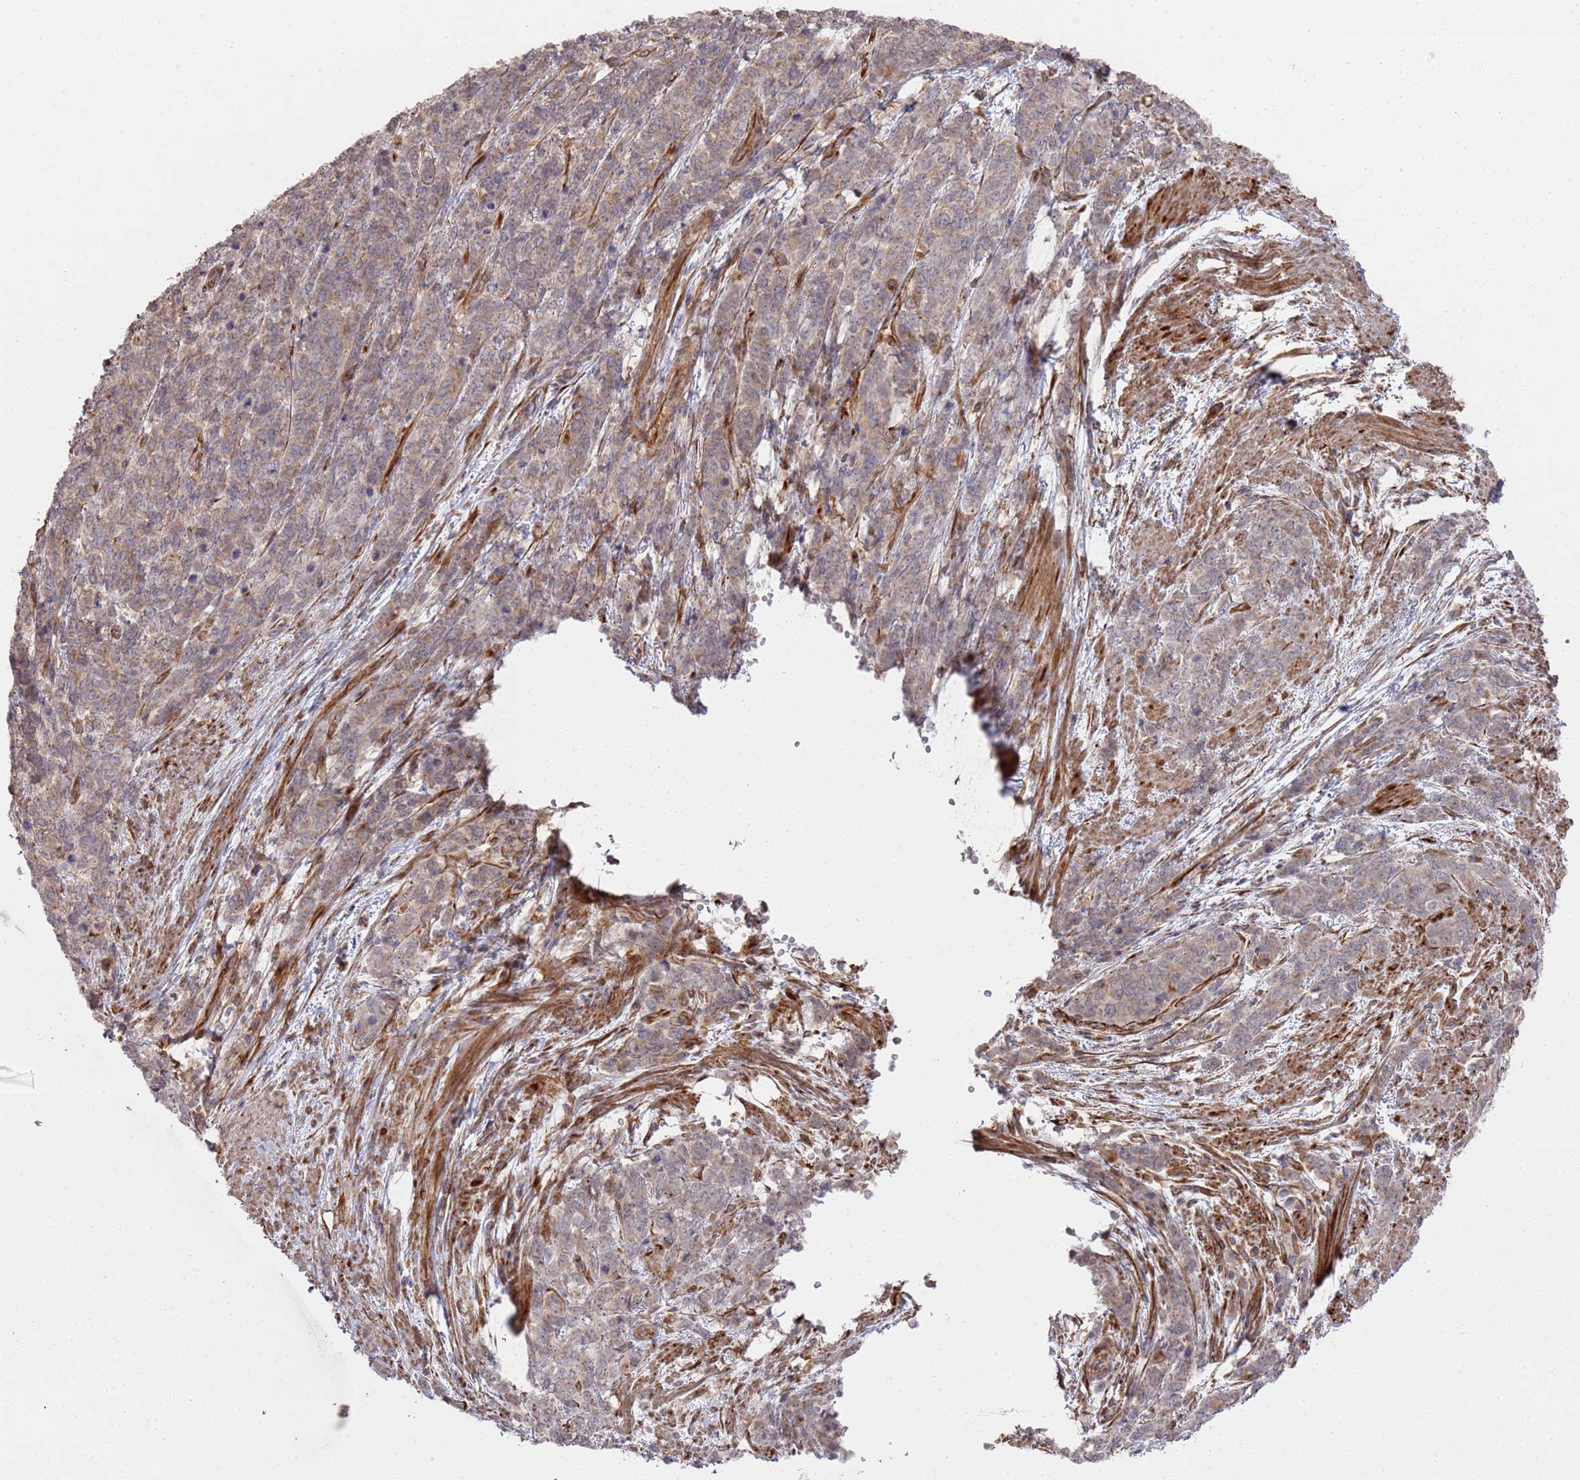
{"staining": {"intensity": "weak", "quantity": "25%-75%", "location": "cytoplasmic/membranous"}, "tissue": "cervical cancer", "cell_type": "Tumor cells", "image_type": "cancer", "snomed": [{"axis": "morphology", "description": "Squamous cell carcinoma, NOS"}, {"axis": "topography", "description": "Cervix"}], "caption": "Cervical cancer tissue demonstrates weak cytoplasmic/membranous staining in about 25%-75% of tumor cells, visualized by immunohistochemistry.", "gene": "PHF21A", "patient": {"sex": "female", "age": 60}}